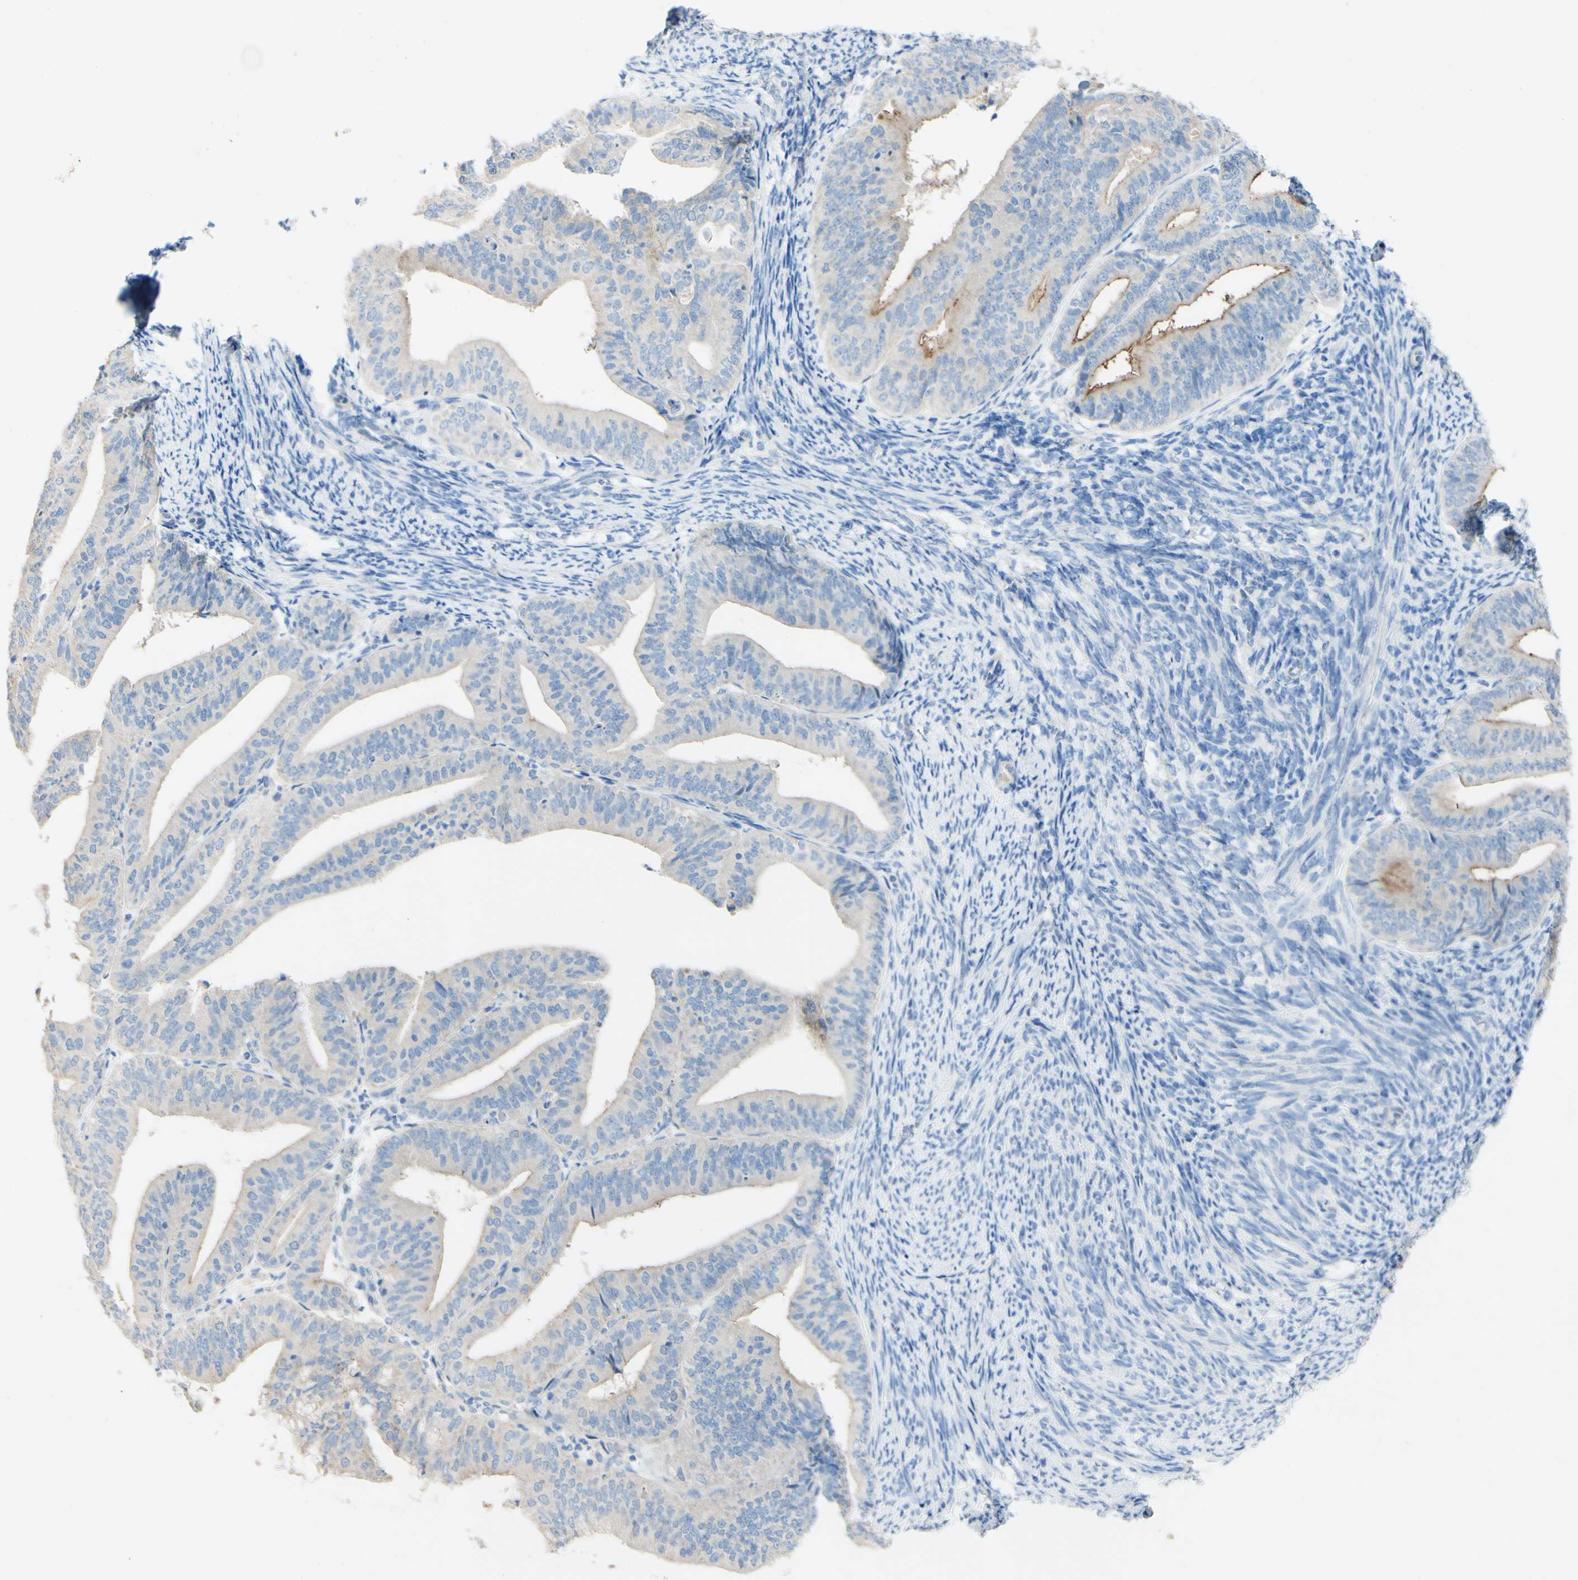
{"staining": {"intensity": "moderate", "quantity": "25%-75%", "location": "cytoplasmic/membranous"}, "tissue": "endometrial cancer", "cell_type": "Tumor cells", "image_type": "cancer", "snomed": [{"axis": "morphology", "description": "Adenocarcinoma, NOS"}, {"axis": "topography", "description": "Endometrium"}], "caption": "Adenocarcinoma (endometrial) stained with a brown dye displays moderate cytoplasmic/membranous positive staining in about 25%-75% of tumor cells.", "gene": "FGF4", "patient": {"sex": "female", "age": 63}}